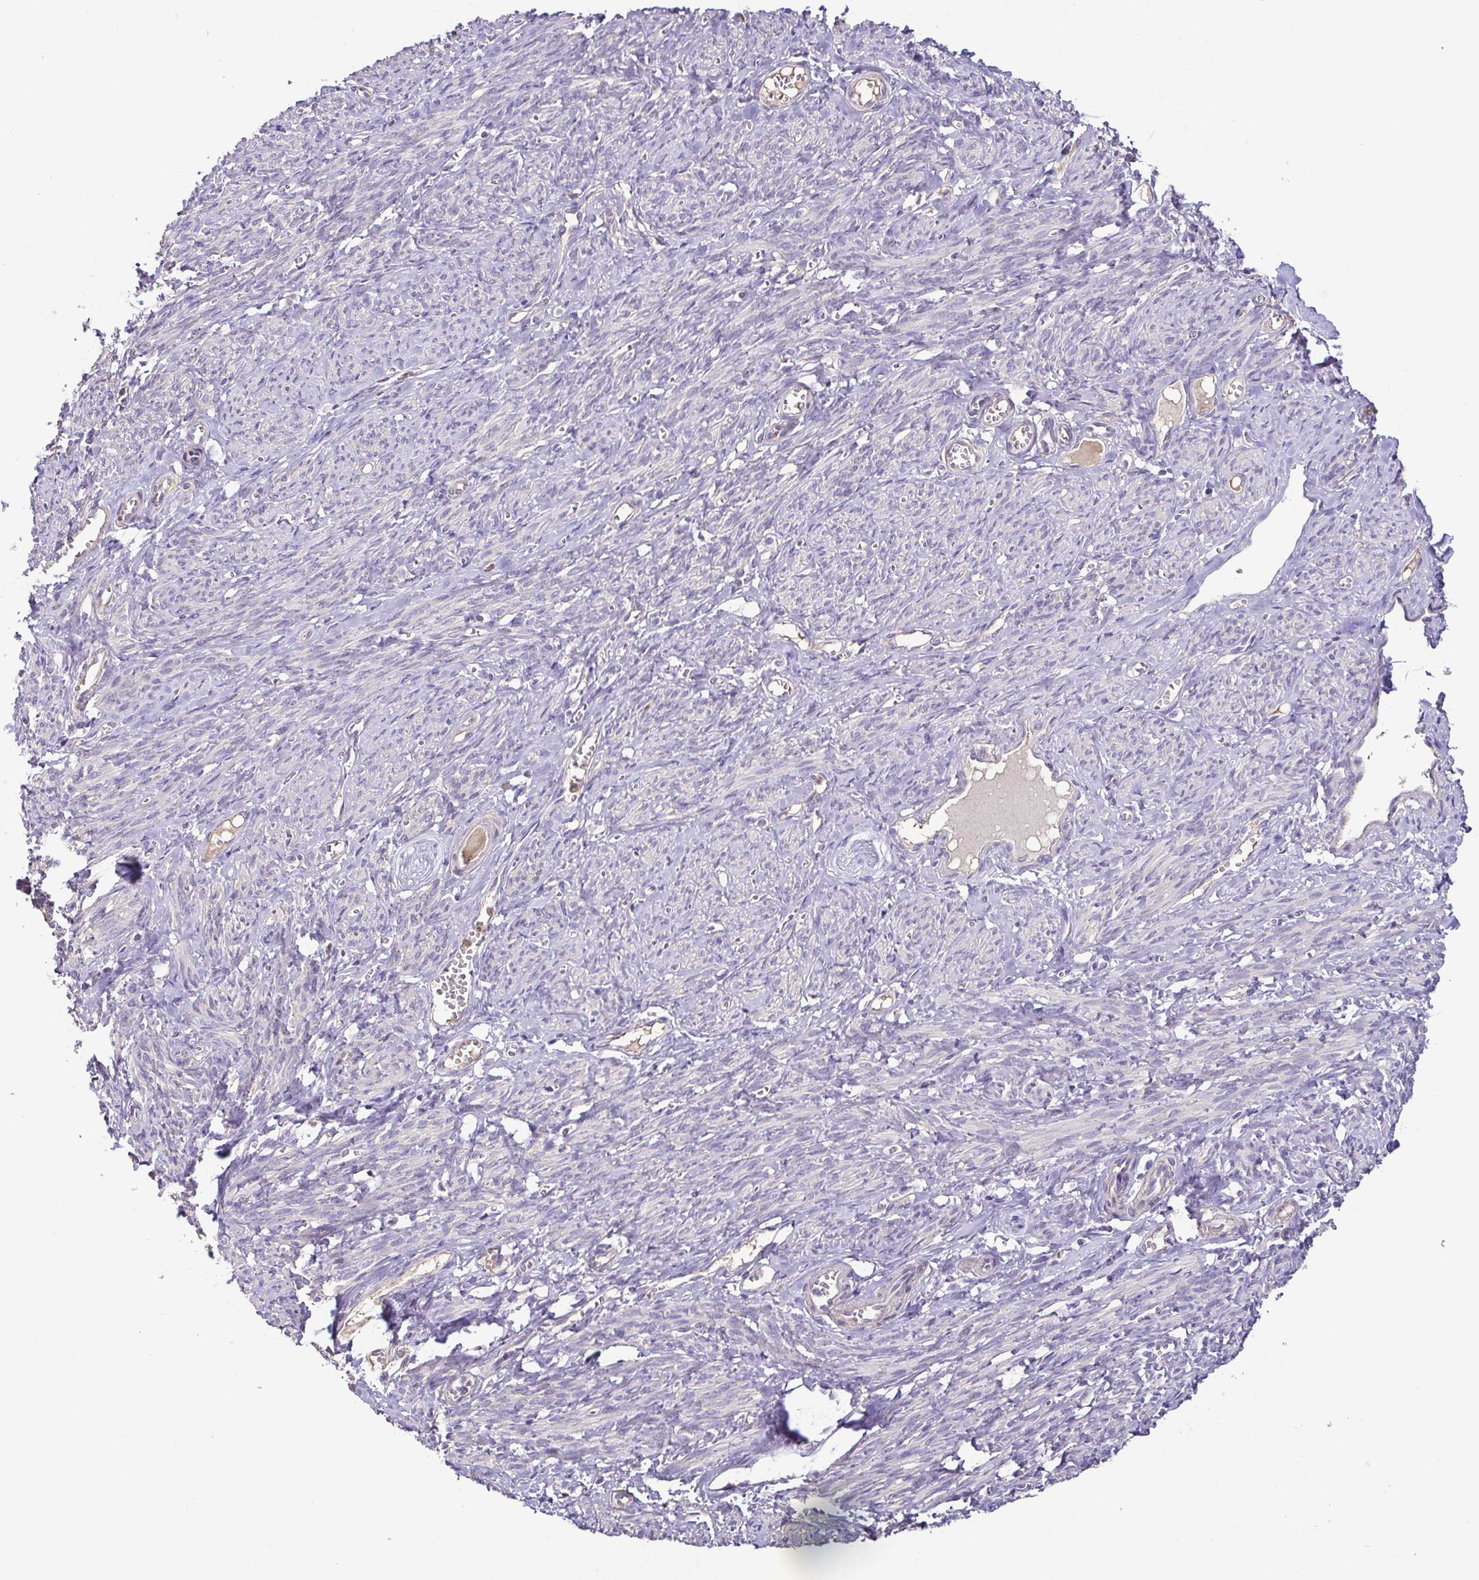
{"staining": {"intensity": "negative", "quantity": "none", "location": "none"}, "tissue": "smooth muscle", "cell_type": "Smooth muscle cells", "image_type": "normal", "snomed": [{"axis": "morphology", "description": "Normal tissue, NOS"}, {"axis": "topography", "description": "Smooth muscle"}], "caption": "Immunohistochemistry (IHC) histopathology image of unremarkable human smooth muscle stained for a protein (brown), which reveals no staining in smooth muscle cells.", "gene": "MYL10", "patient": {"sex": "female", "age": 65}}